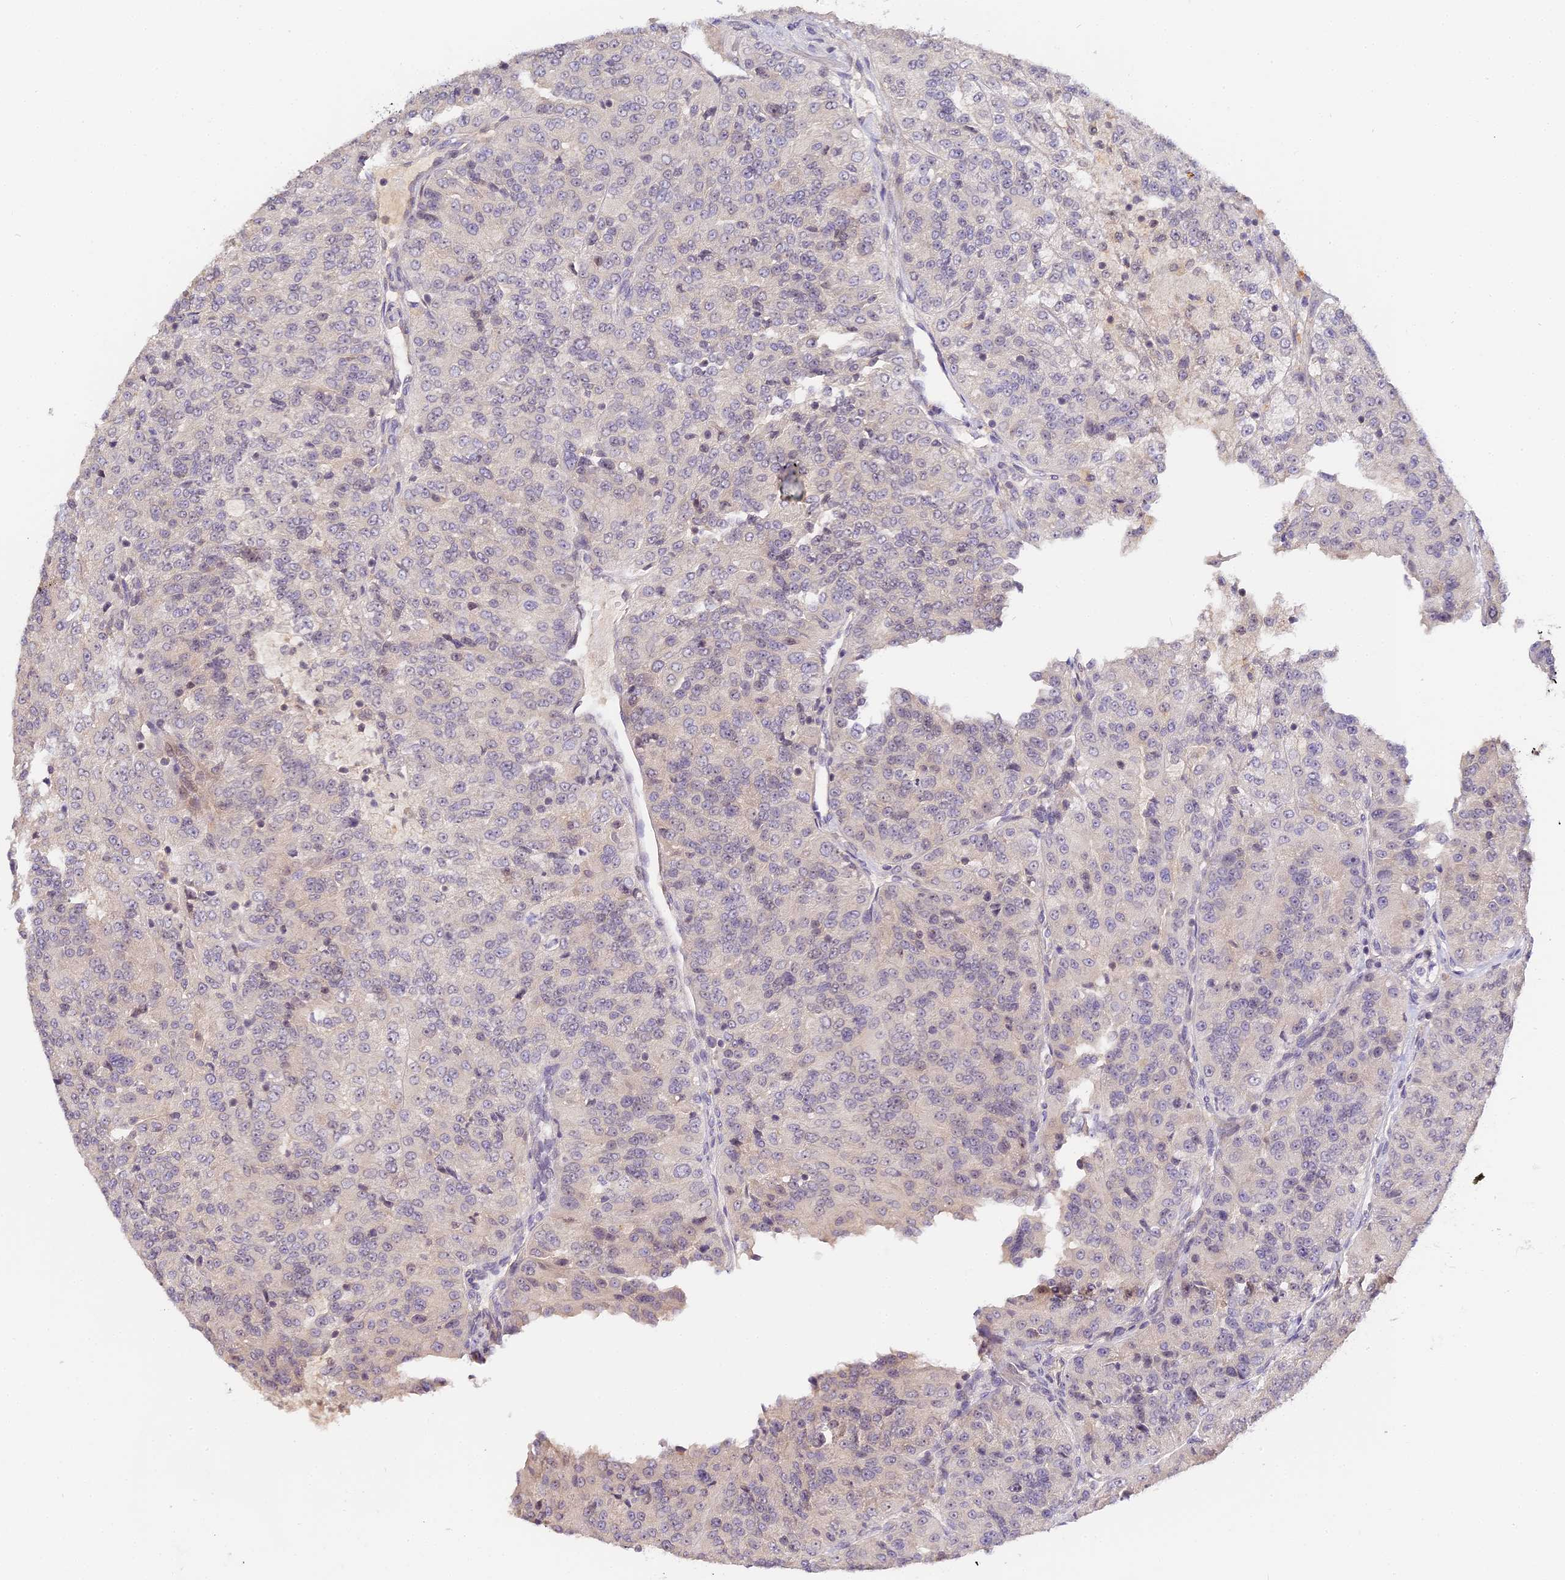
{"staining": {"intensity": "negative", "quantity": "none", "location": "none"}, "tissue": "renal cancer", "cell_type": "Tumor cells", "image_type": "cancer", "snomed": [{"axis": "morphology", "description": "Adenocarcinoma, NOS"}, {"axis": "topography", "description": "Kidney"}], "caption": "The photomicrograph demonstrates no significant positivity in tumor cells of renal cancer (adenocarcinoma).", "gene": "IMPACT", "patient": {"sex": "female", "age": 63}}